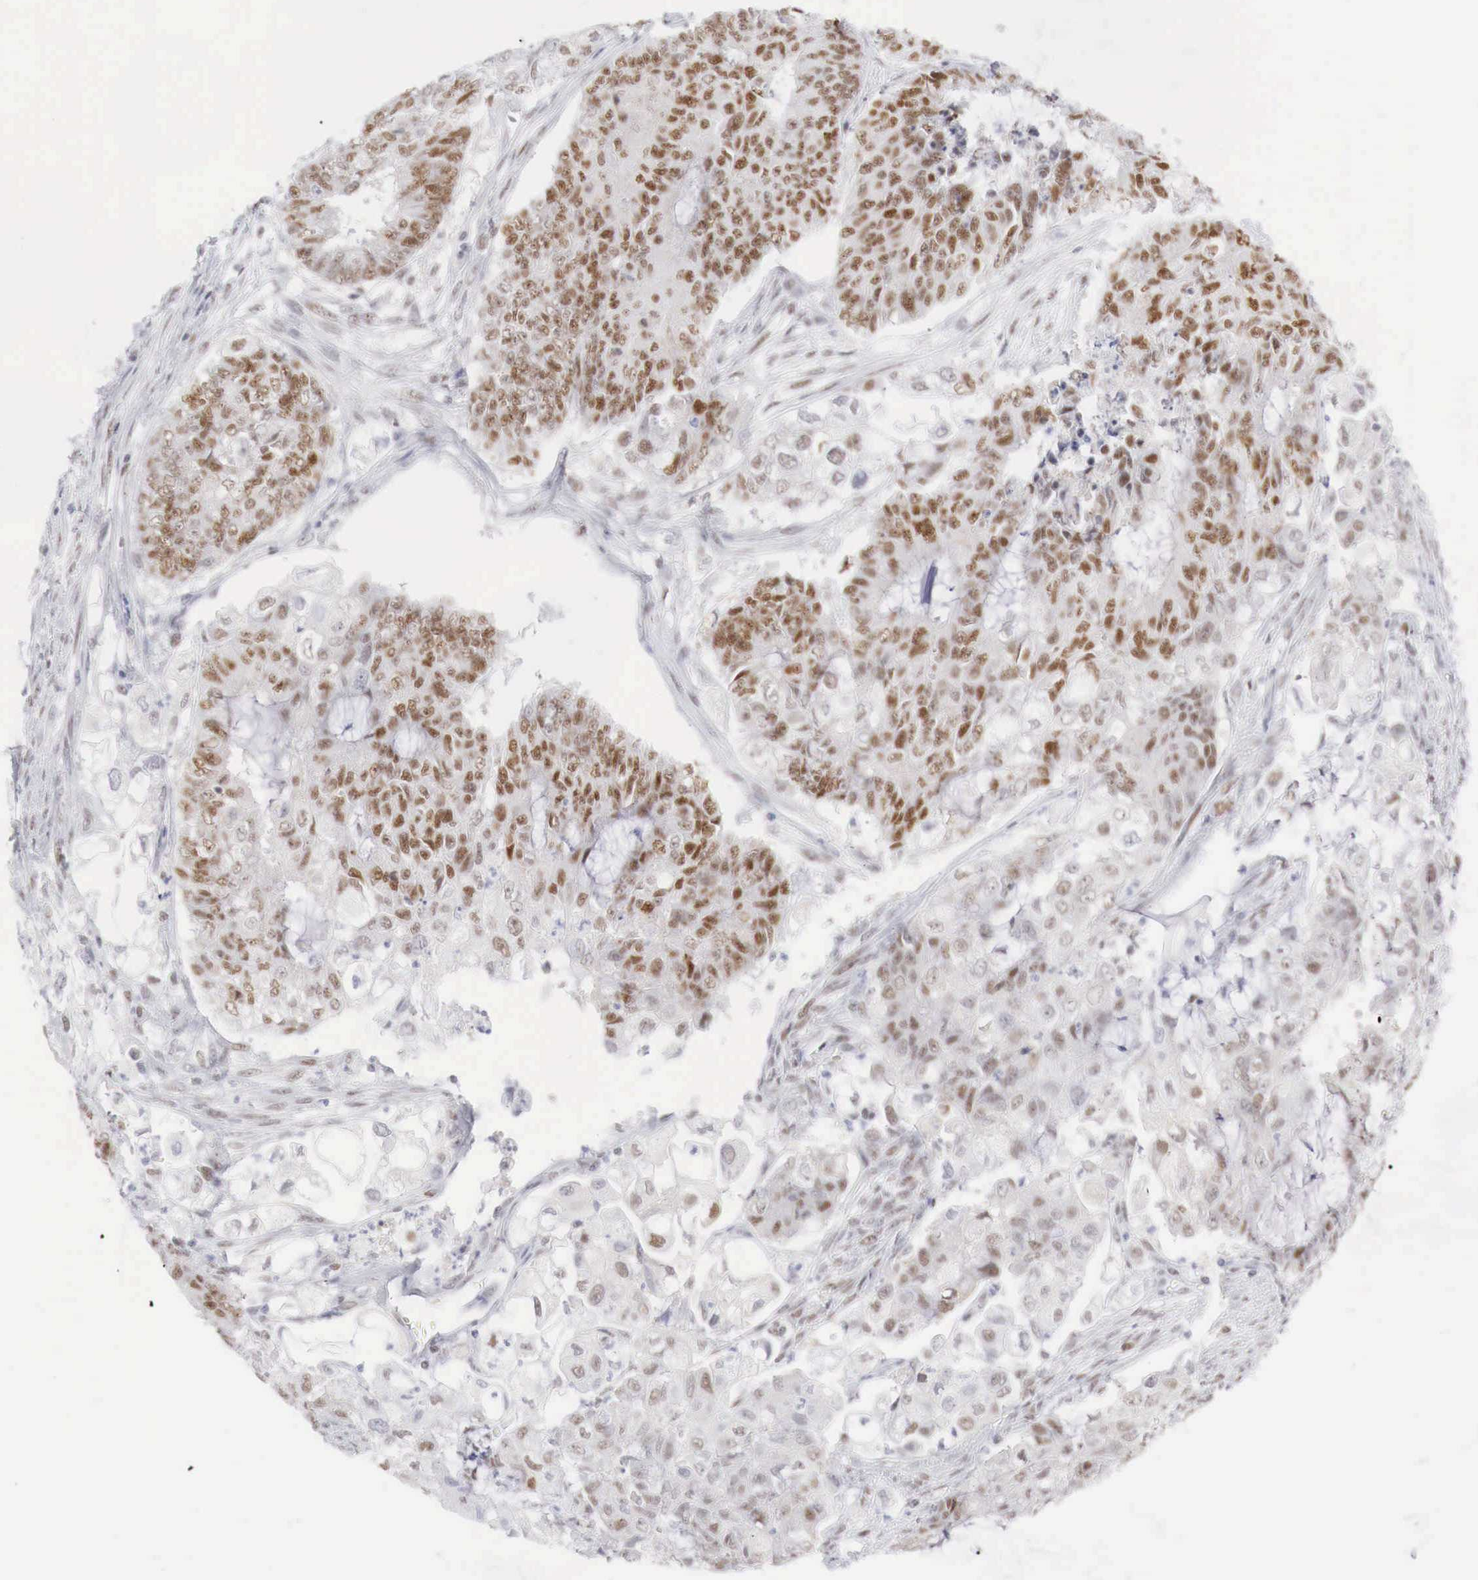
{"staining": {"intensity": "moderate", "quantity": ">75%", "location": "nuclear"}, "tissue": "endometrial cancer", "cell_type": "Tumor cells", "image_type": "cancer", "snomed": [{"axis": "morphology", "description": "Adenocarcinoma, NOS"}, {"axis": "topography", "description": "Endometrium"}], "caption": "Immunohistochemistry (IHC) micrograph of neoplastic tissue: endometrial adenocarcinoma stained using IHC shows medium levels of moderate protein expression localized specifically in the nuclear of tumor cells, appearing as a nuclear brown color.", "gene": "FOXP2", "patient": {"sex": "female", "age": 75}}